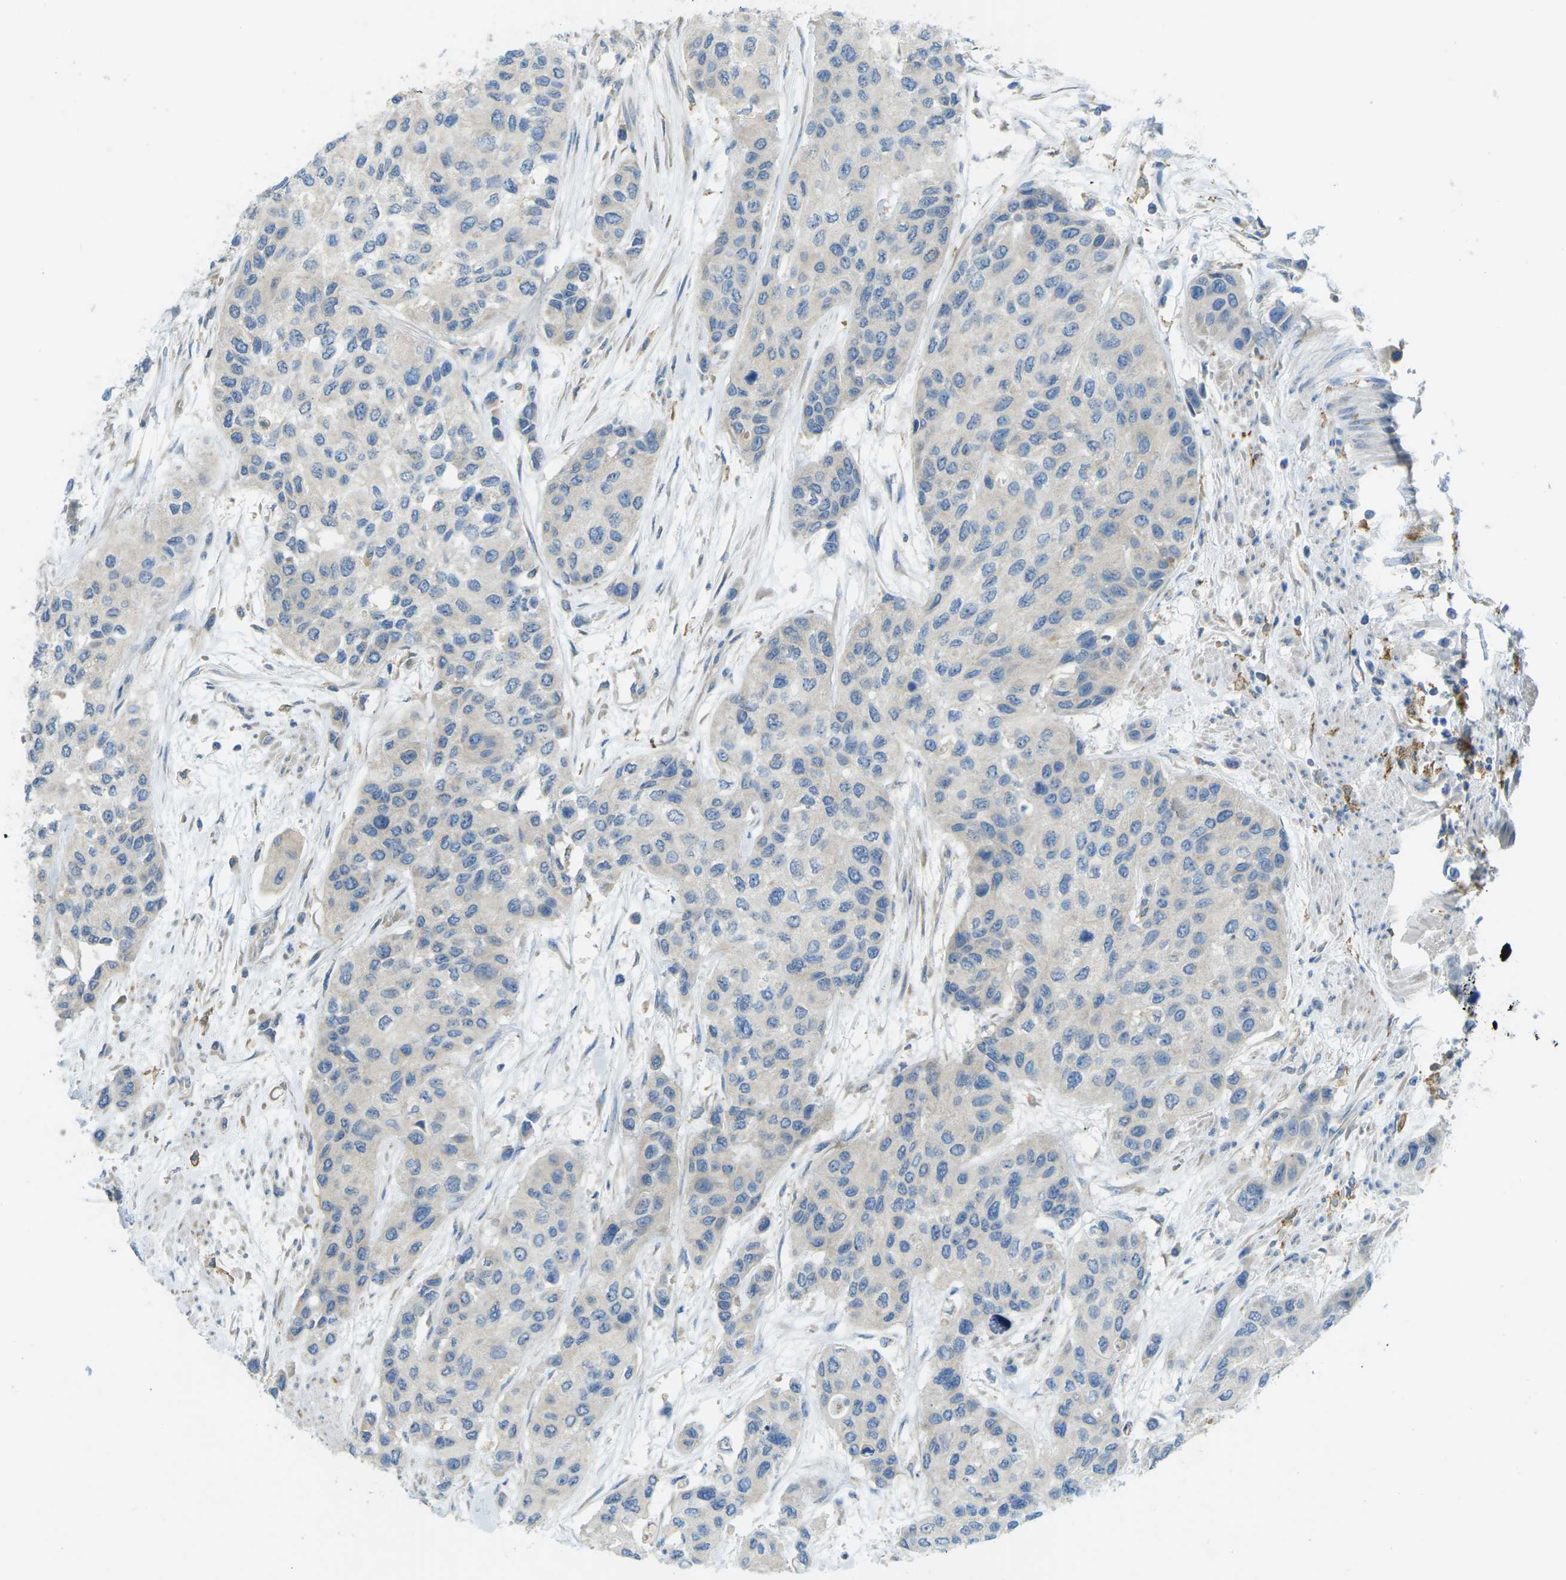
{"staining": {"intensity": "negative", "quantity": "none", "location": "none"}, "tissue": "urothelial cancer", "cell_type": "Tumor cells", "image_type": "cancer", "snomed": [{"axis": "morphology", "description": "Urothelial carcinoma, High grade"}, {"axis": "topography", "description": "Urinary bladder"}], "caption": "Immunohistochemistry photomicrograph of neoplastic tissue: high-grade urothelial carcinoma stained with DAB reveals no significant protein positivity in tumor cells.", "gene": "MYLK4", "patient": {"sex": "female", "age": 56}}